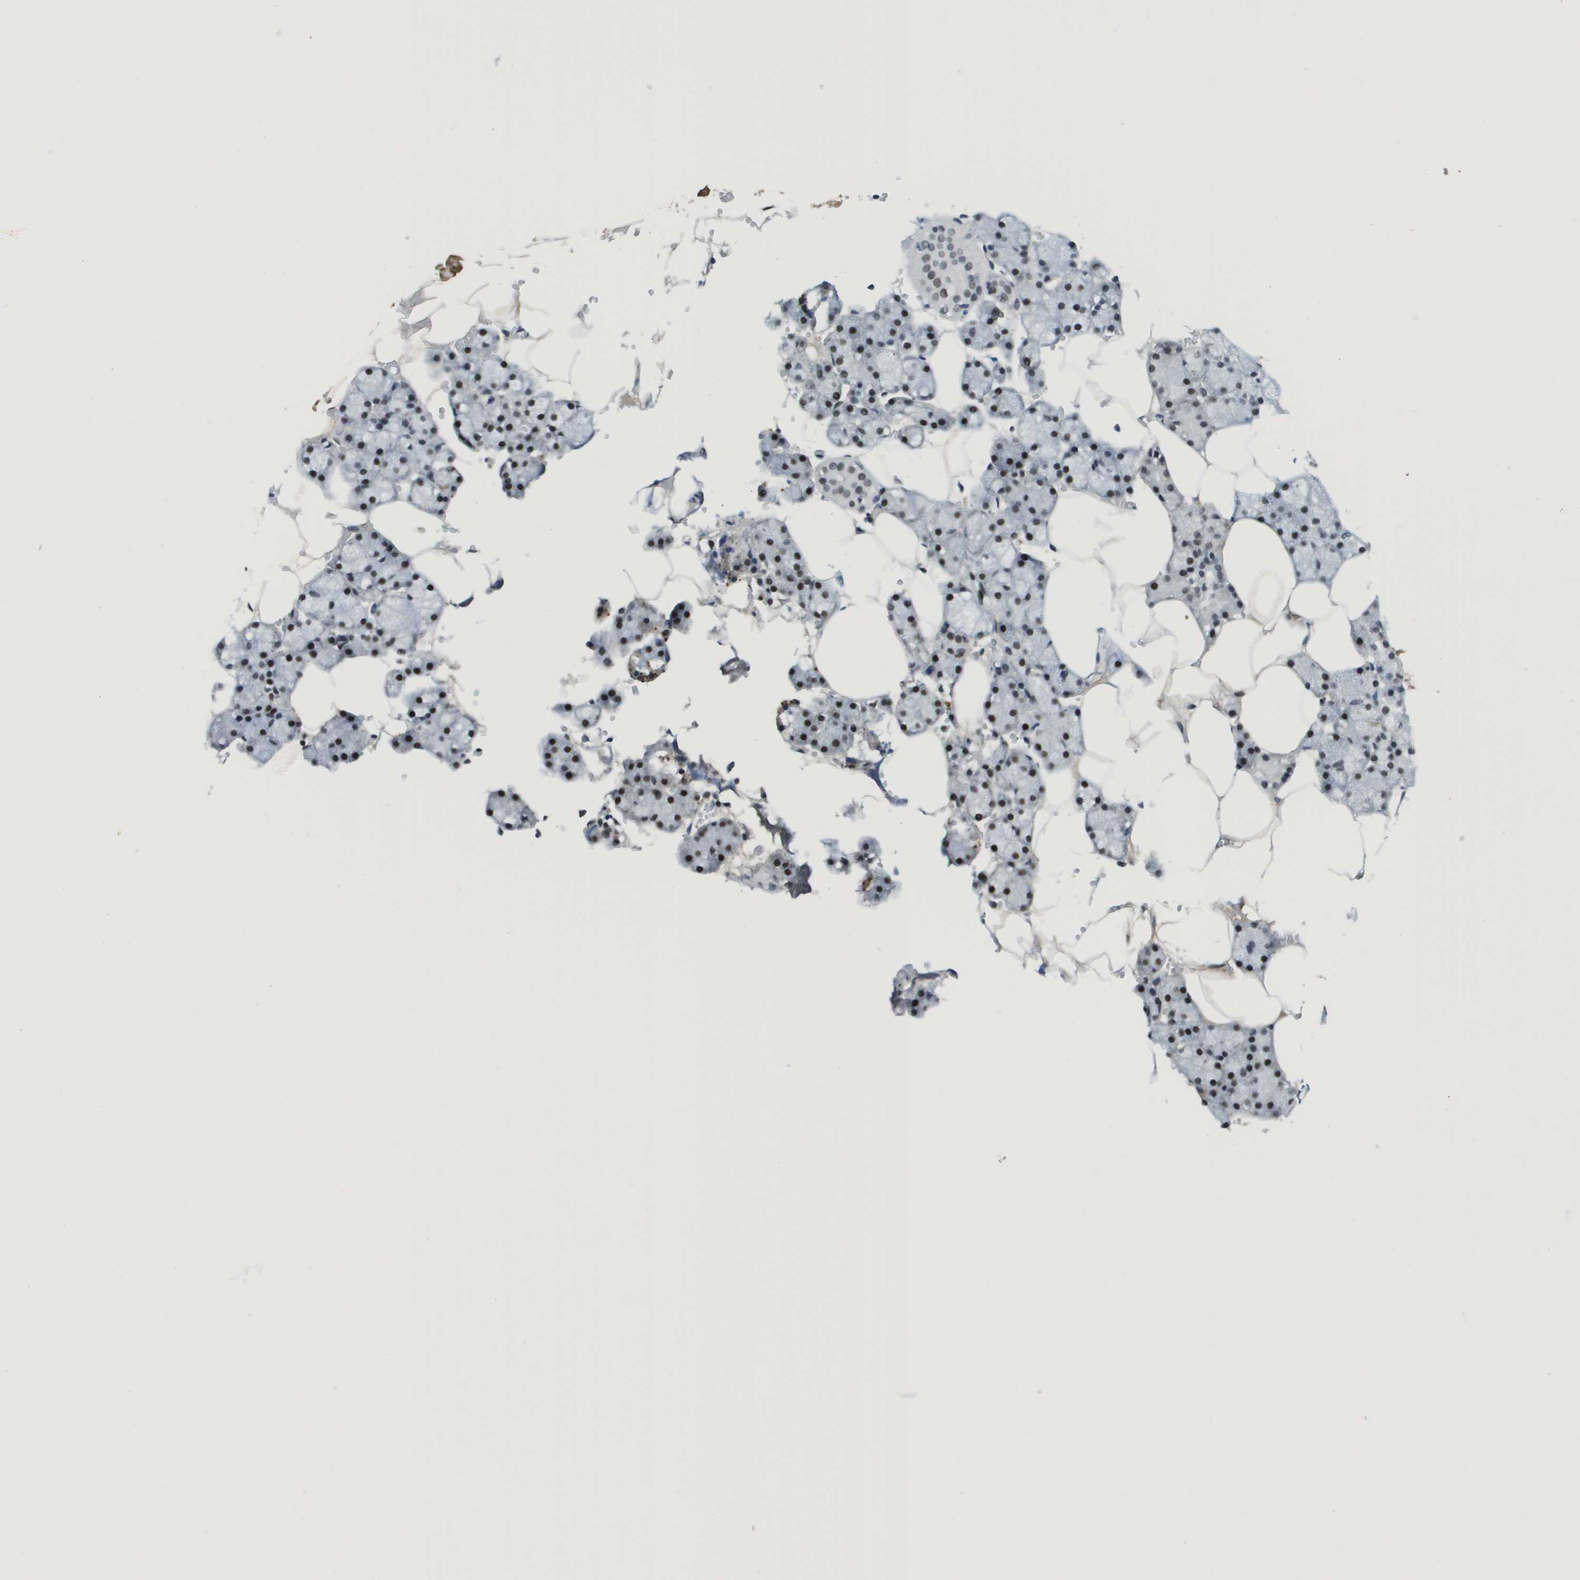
{"staining": {"intensity": "strong", "quantity": ">75%", "location": "nuclear"}, "tissue": "salivary gland", "cell_type": "Glandular cells", "image_type": "normal", "snomed": [{"axis": "morphology", "description": "Normal tissue, NOS"}, {"axis": "topography", "description": "Salivary gland"}], "caption": "Salivary gland stained with a brown dye reveals strong nuclear positive staining in approximately >75% of glandular cells.", "gene": "SMARCAD1", "patient": {"sex": "male", "age": 62}}